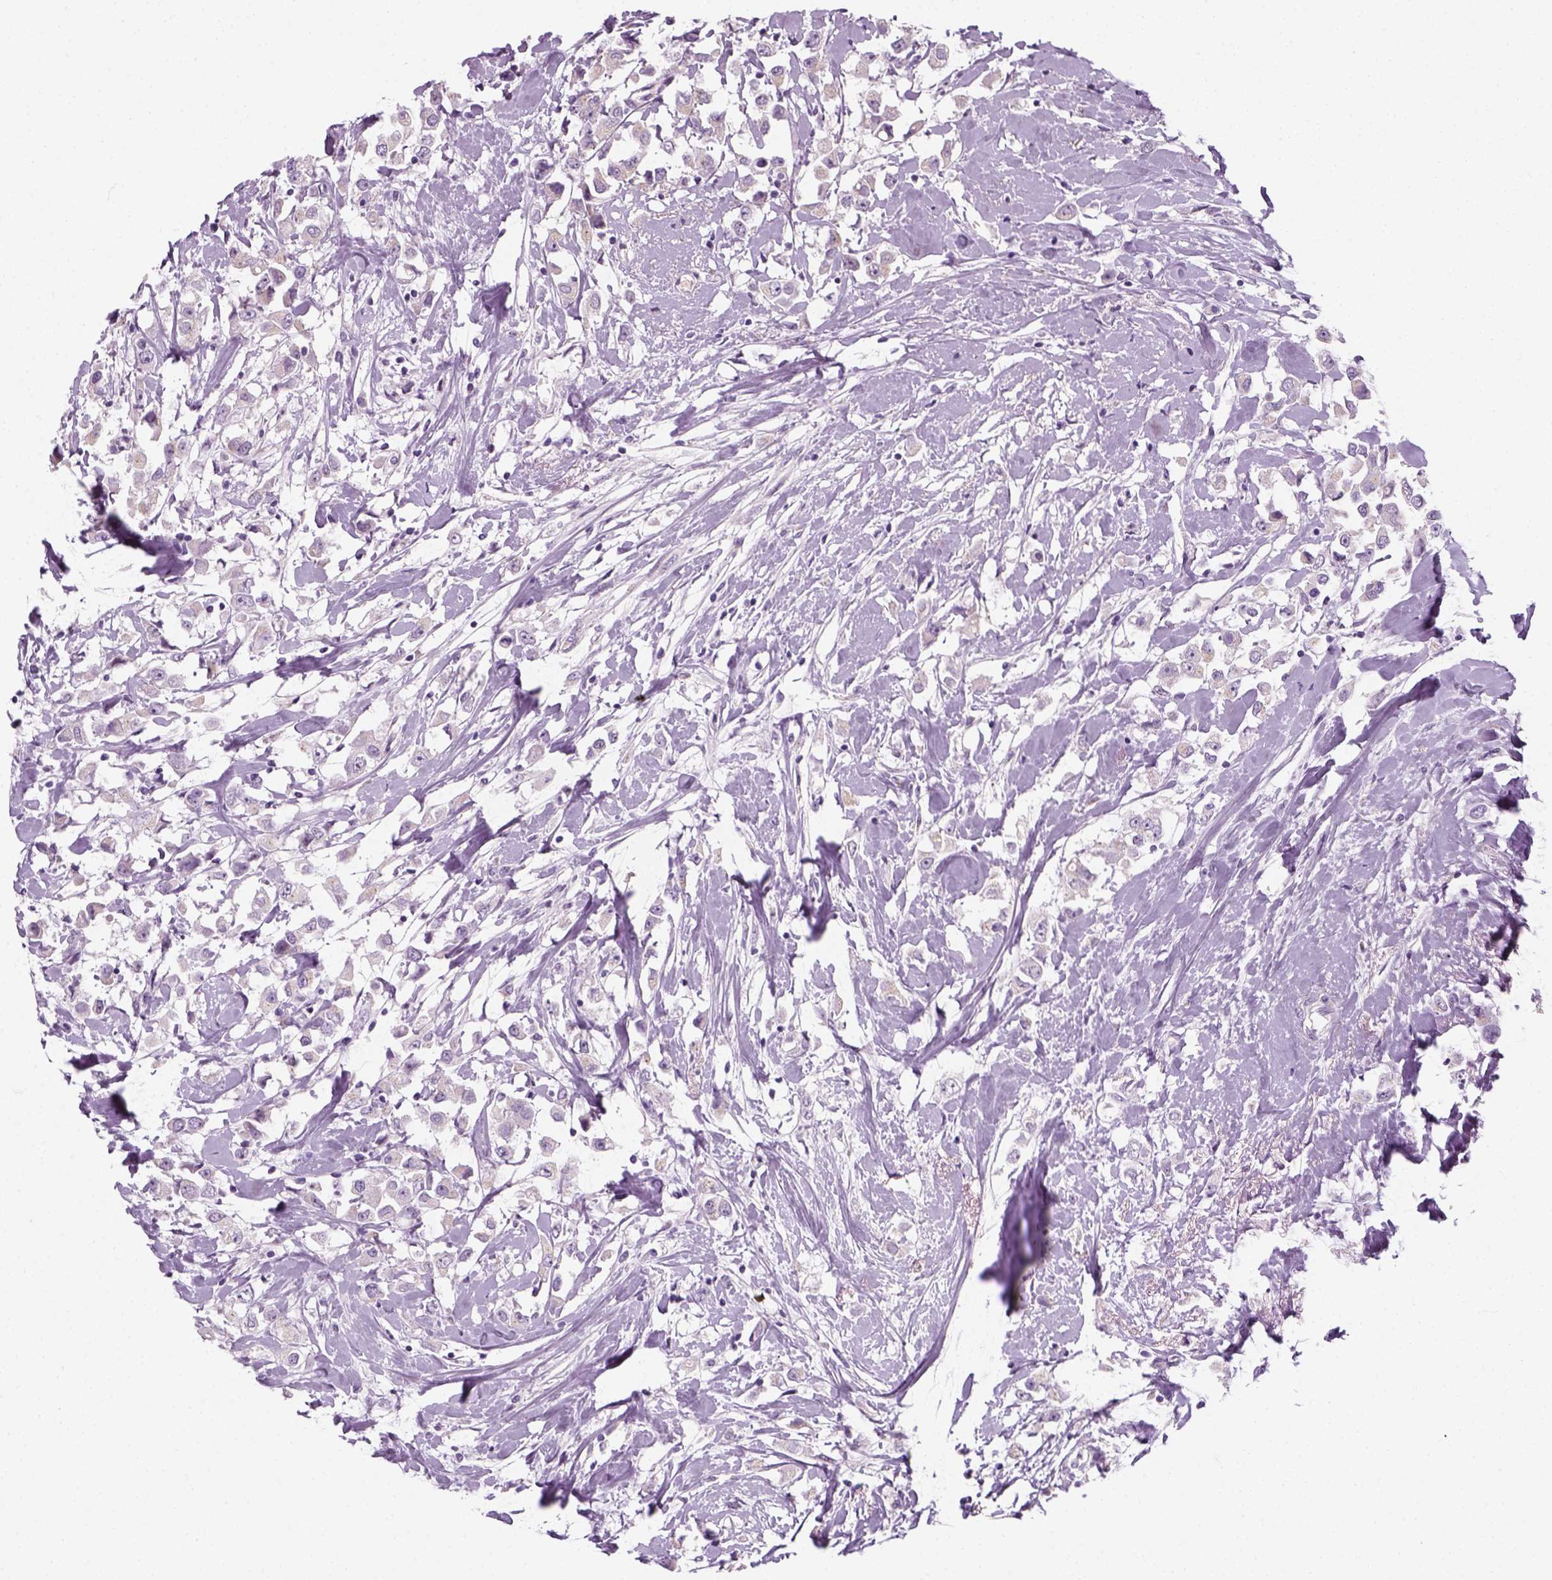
{"staining": {"intensity": "negative", "quantity": "none", "location": "none"}, "tissue": "breast cancer", "cell_type": "Tumor cells", "image_type": "cancer", "snomed": [{"axis": "morphology", "description": "Duct carcinoma"}, {"axis": "topography", "description": "Breast"}], "caption": "The histopathology image exhibits no staining of tumor cells in breast intraductal carcinoma.", "gene": "IL4", "patient": {"sex": "female", "age": 61}}